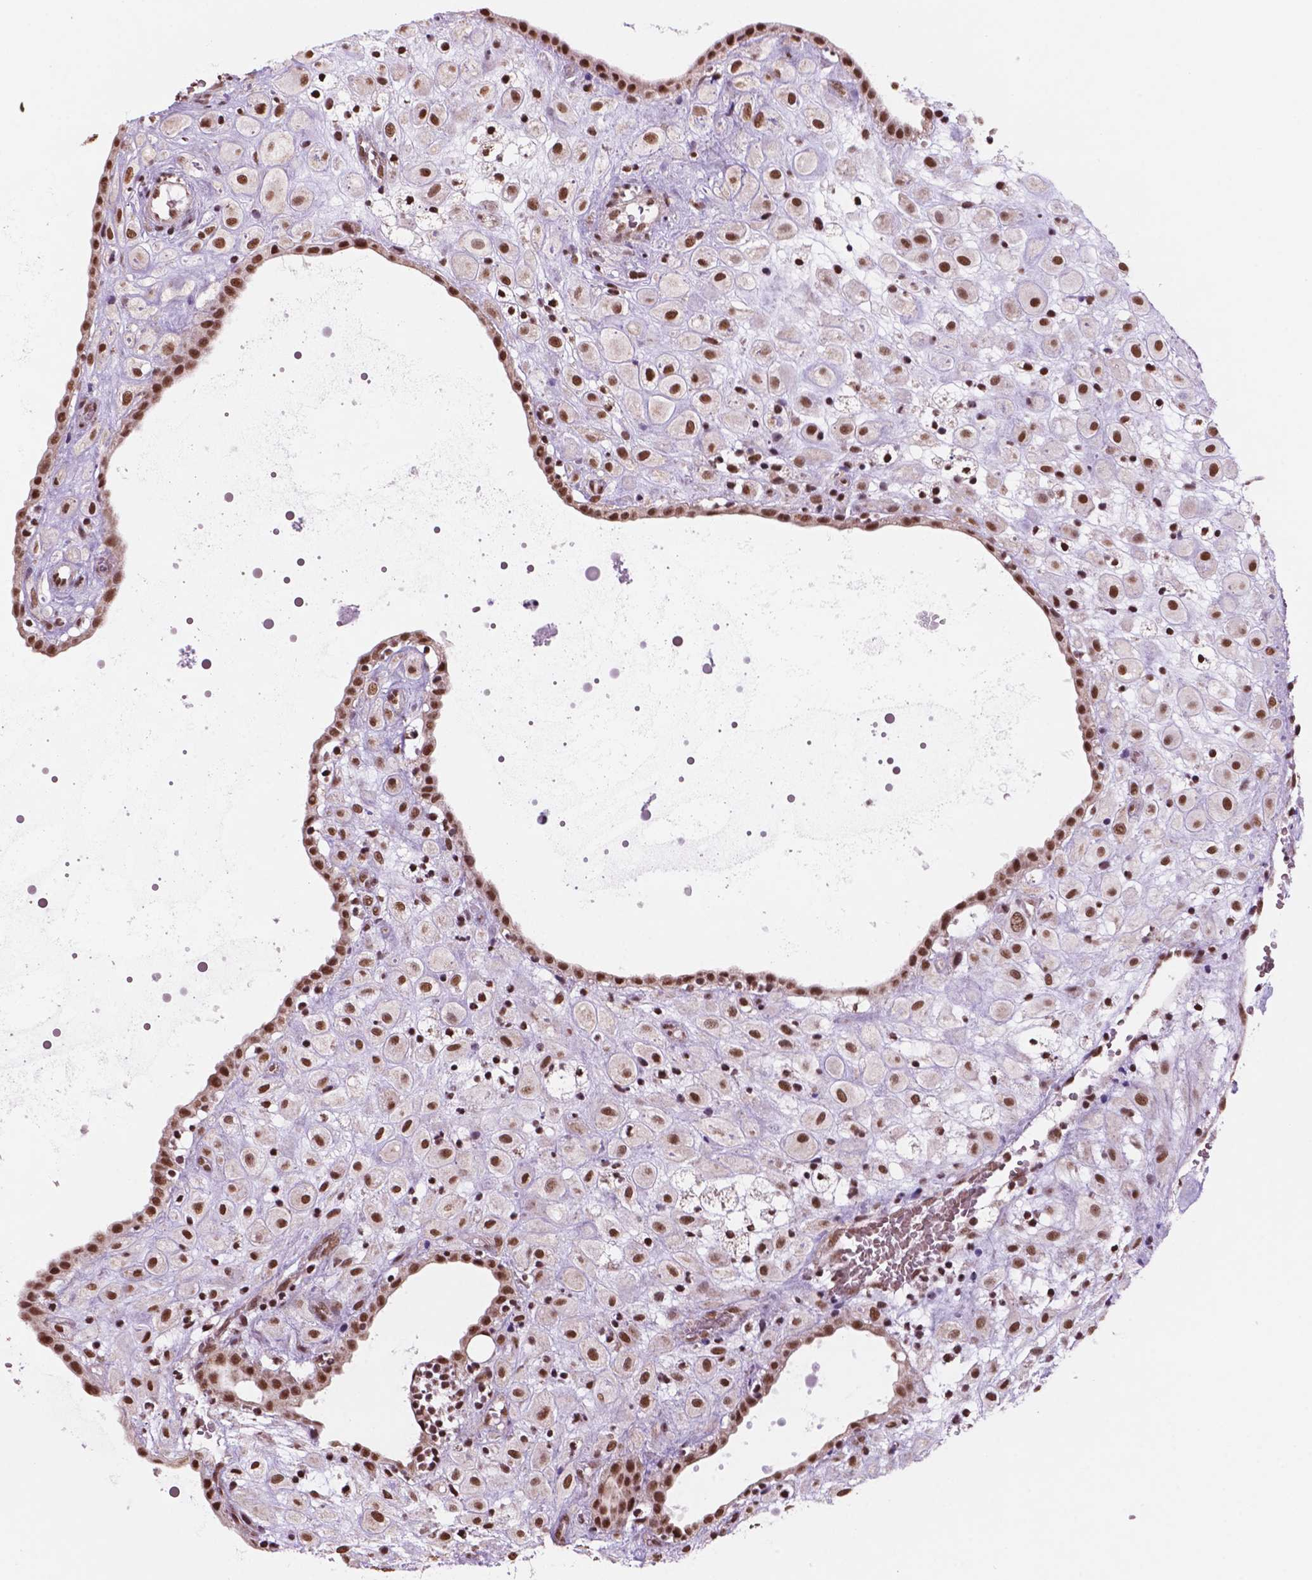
{"staining": {"intensity": "strong", "quantity": ">75%", "location": "nuclear"}, "tissue": "placenta", "cell_type": "Decidual cells", "image_type": "normal", "snomed": [{"axis": "morphology", "description": "Normal tissue, NOS"}, {"axis": "topography", "description": "Placenta"}], "caption": "This micrograph exhibits immunohistochemistry (IHC) staining of benign human placenta, with high strong nuclear staining in approximately >75% of decidual cells.", "gene": "NDUFA10", "patient": {"sex": "female", "age": 24}}